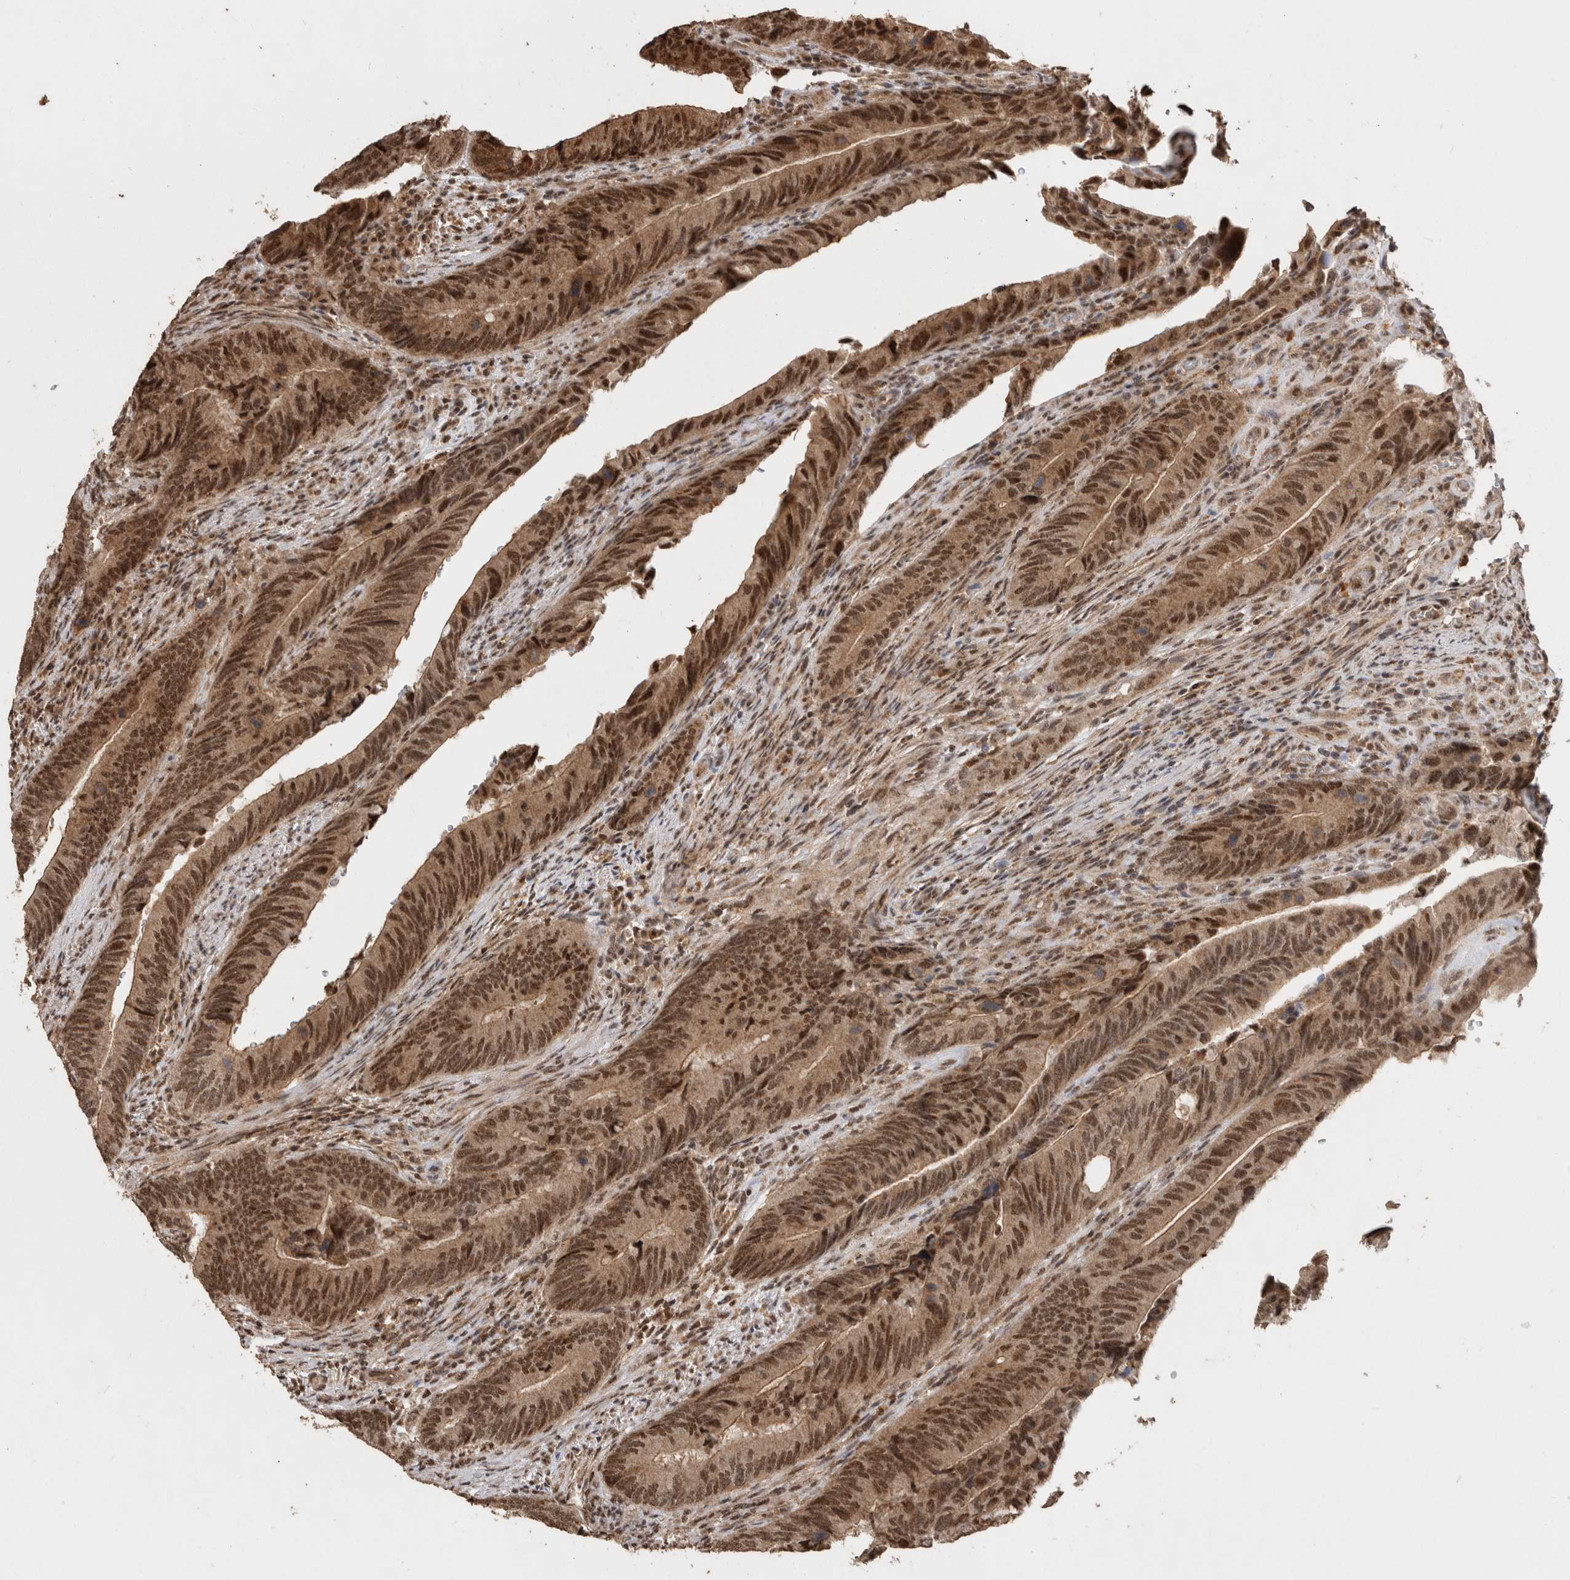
{"staining": {"intensity": "strong", "quantity": ">75%", "location": "cytoplasmic/membranous,nuclear"}, "tissue": "colorectal cancer", "cell_type": "Tumor cells", "image_type": "cancer", "snomed": [{"axis": "morphology", "description": "Normal tissue, NOS"}, {"axis": "morphology", "description": "Adenocarcinoma, NOS"}, {"axis": "topography", "description": "Colon"}], "caption": "Colorectal adenocarcinoma was stained to show a protein in brown. There is high levels of strong cytoplasmic/membranous and nuclear staining in approximately >75% of tumor cells.", "gene": "KEAP1", "patient": {"sex": "male", "age": 56}}